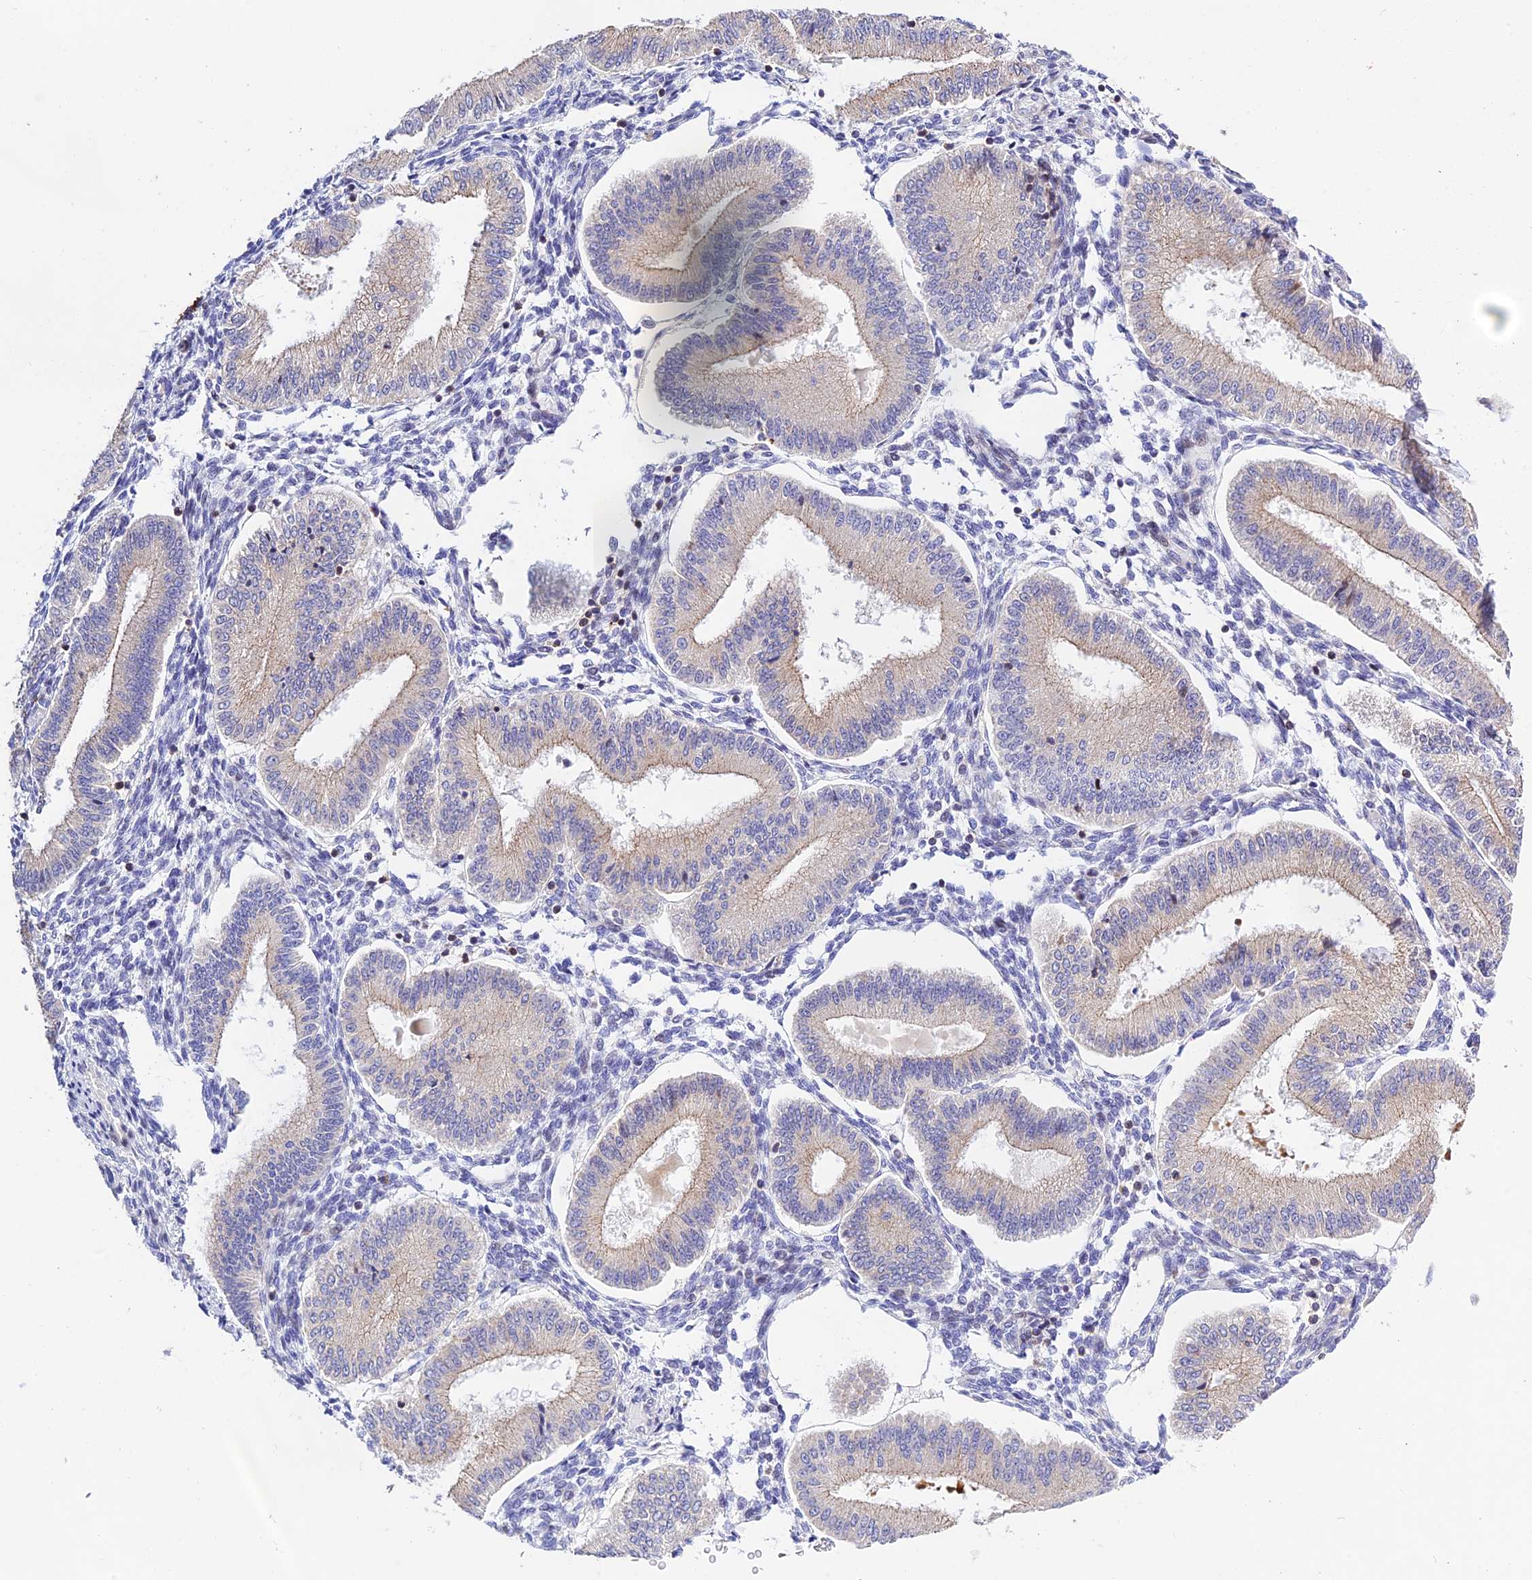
{"staining": {"intensity": "negative", "quantity": "none", "location": "none"}, "tissue": "endometrium", "cell_type": "Cells in endometrial stroma", "image_type": "normal", "snomed": [{"axis": "morphology", "description": "Normal tissue, NOS"}, {"axis": "topography", "description": "Endometrium"}], "caption": "Image shows no protein expression in cells in endometrial stroma of normal endometrium.", "gene": "PRIM1", "patient": {"sex": "female", "age": 39}}